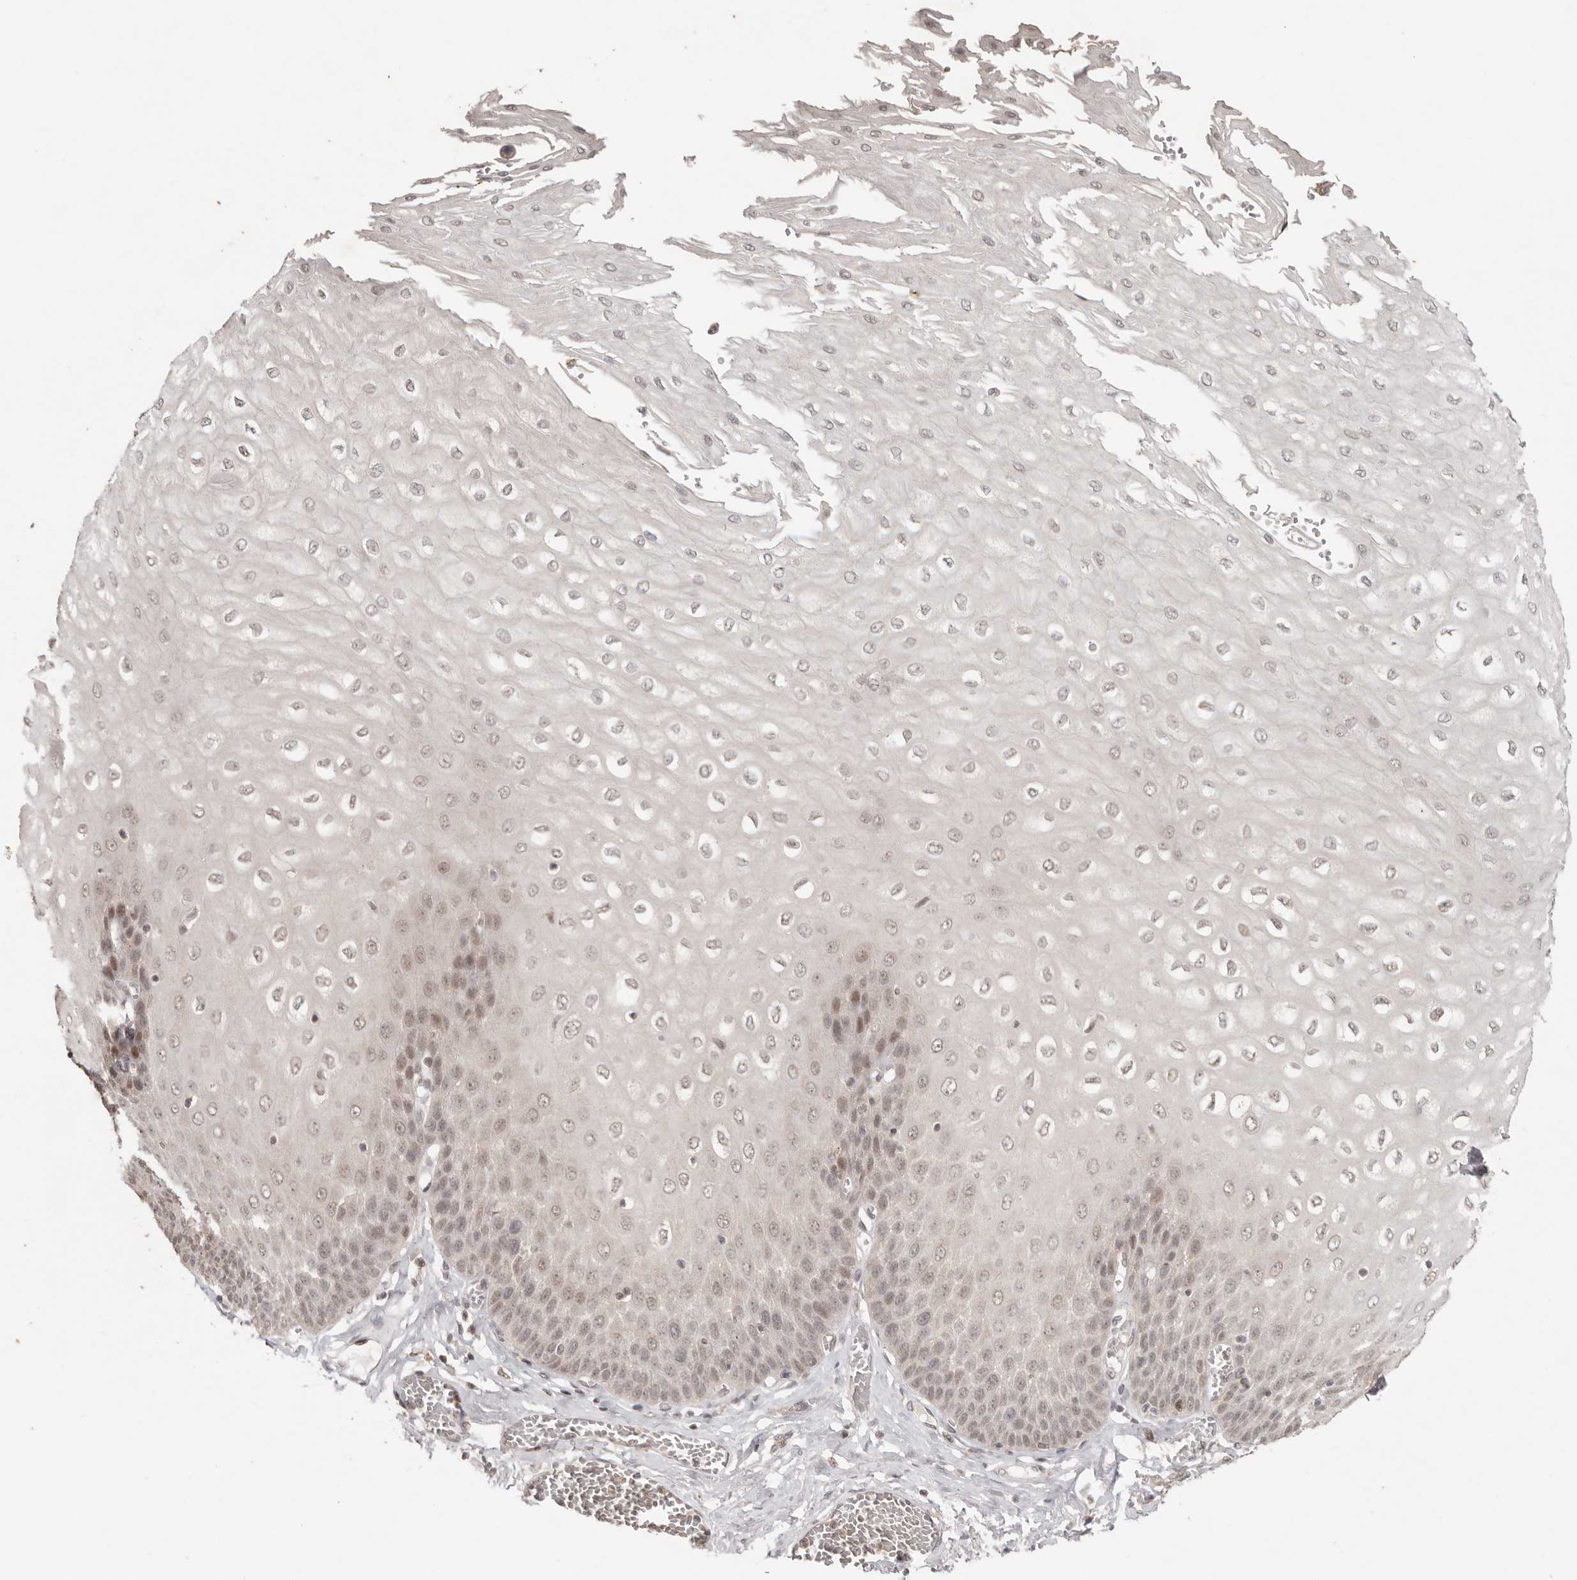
{"staining": {"intensity": "moderate", "quantity": ">75%", "location": "cytoplasmic/membranous,nuclear"}, "tissue": "esophagus", "cell_type": "Squamous epithelial cells", "image_type": "normal", "snomed": [{"axis": "morphology", "description": "Normal tissue, NOS"}, {"axis": "topography", "description": "Esophagus"}], "caption": "The image exhibits staining of normal esophagus, revealing moderate cytoplasmic/membranous,nuclear protein staining (brown color) within squamous epithelial cells.", "gene": "LRRC75A", "patient": {"sex": "male", "age": 60}}